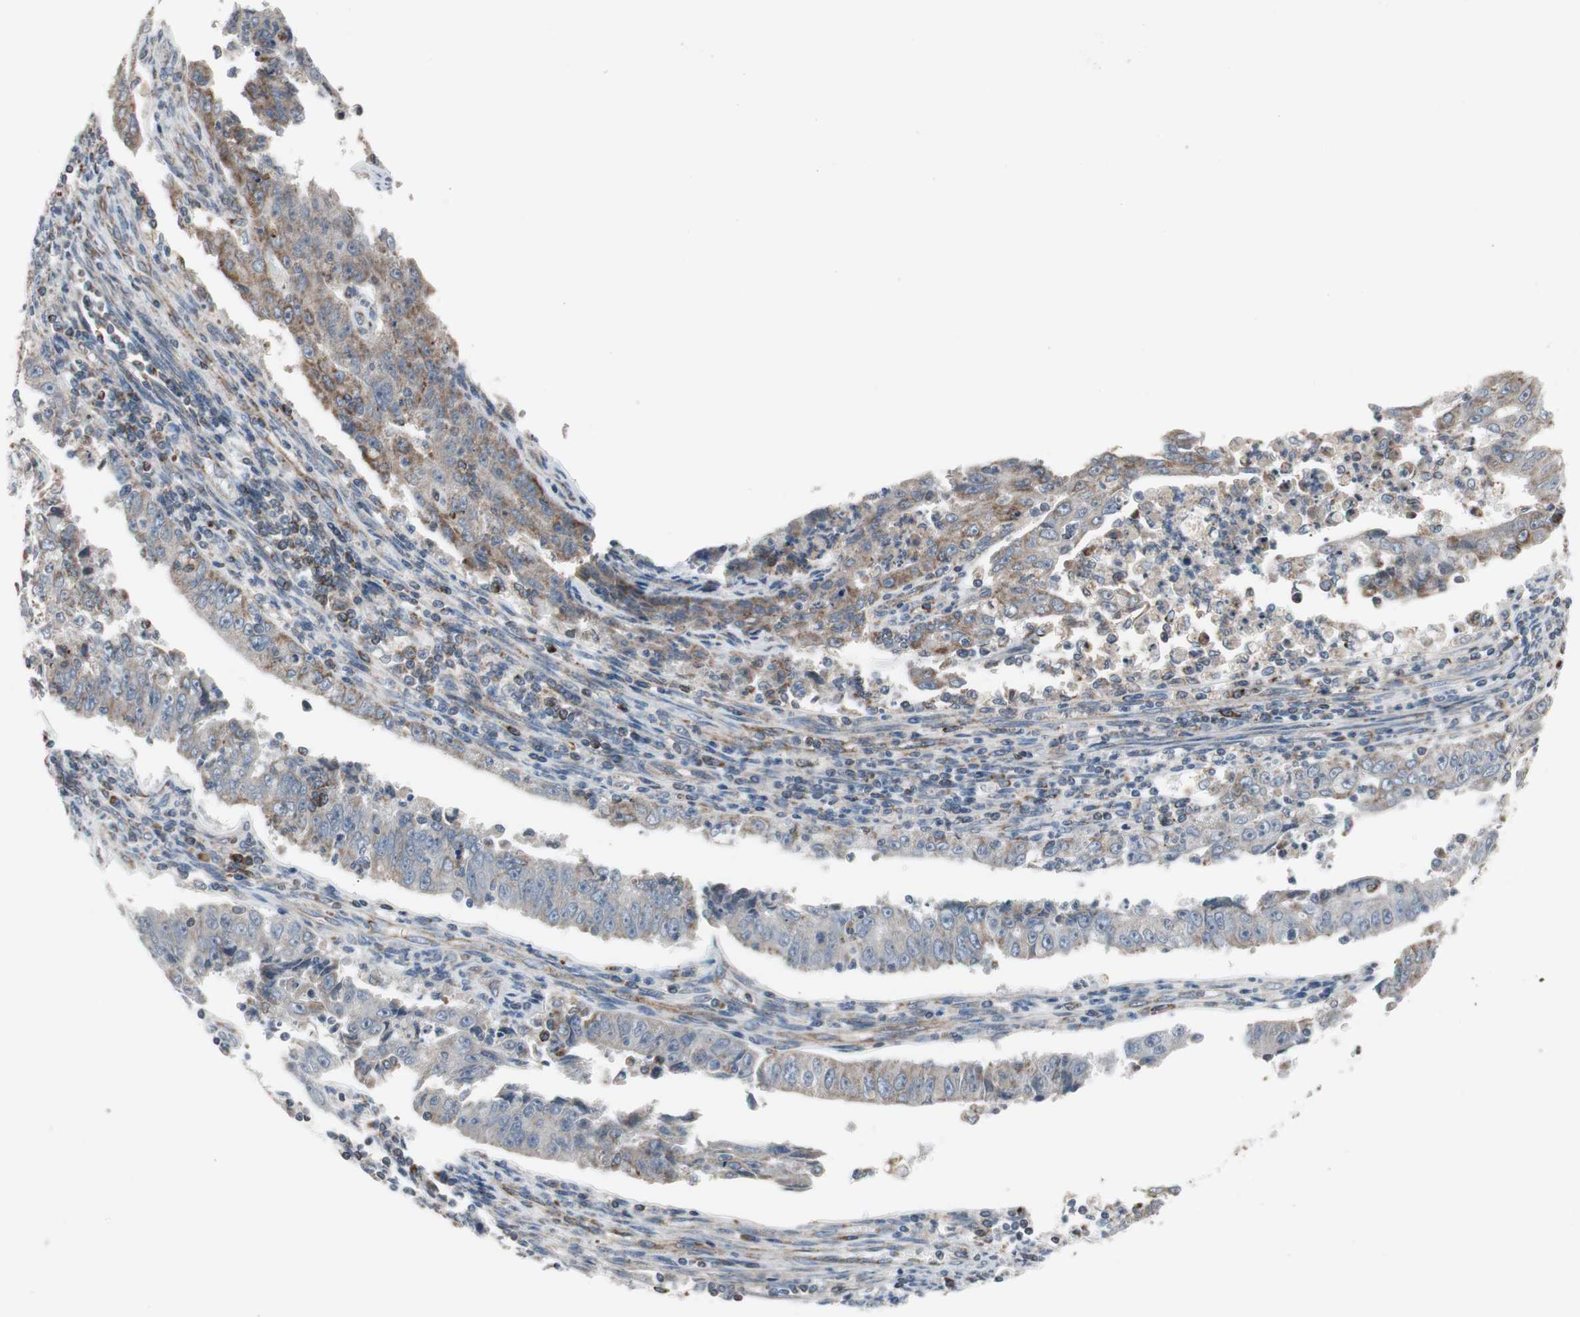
{"staining": {"intensity": "weak", "quantity": ">75%", "location": "cytoplasmic/membranous"}, "tissue": "endometrial cancer", "cell_type": "Tumor cells", "image_type": "cancer", "snomed": [{"axis": "morphology", "description": "Adenocarcinoma, NOS"}, {"axis": "topography", "description": "Endometrium"}], "caption": "DAB immunohistochemical staining of human adenocarcinoma (endometrial) shows weak cytoplasmic/membranous protein expression in about >75% of tumor cells.", "gene": "CPT1A", "patient": {"sex": "female", "age": 42}}